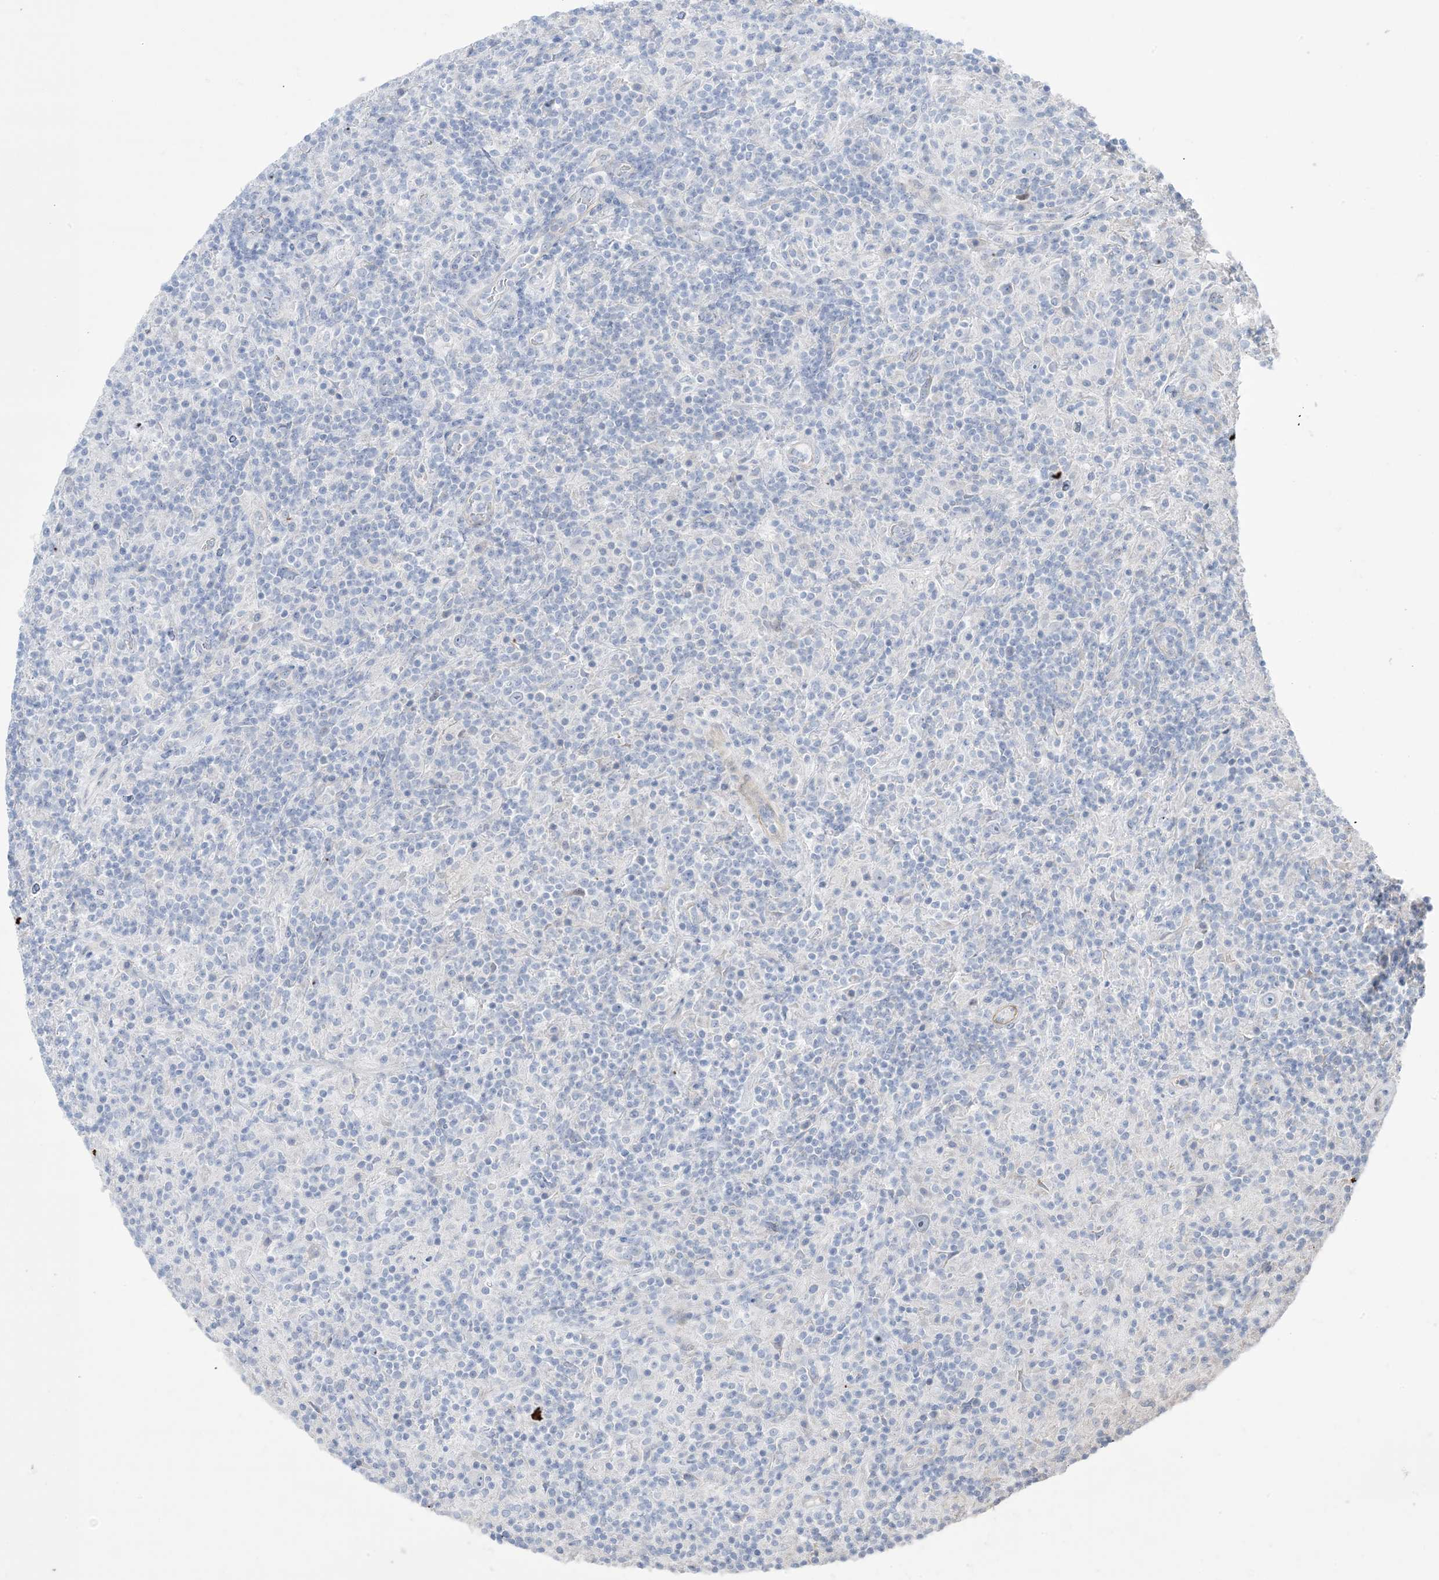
{"staining": {"intensity": "negative", "quantity": "none", "location": "none"}, "tissue": "lymphoma", "cell_type": "Tumor cells", "image_type": "cancer", "snomed": [{"axis": "morphology", "description": "Hodgkin's disease, NOS"}, {"axis": "topography", "description": "Lymph node"}], "caption": "This is a histopathology image of immunohistochemistry staining of Hodgkin's disease, which shows no positivity in tumor cells.", "gene": "ATP11C", "patient": {"sex": "male", "age": 70}}